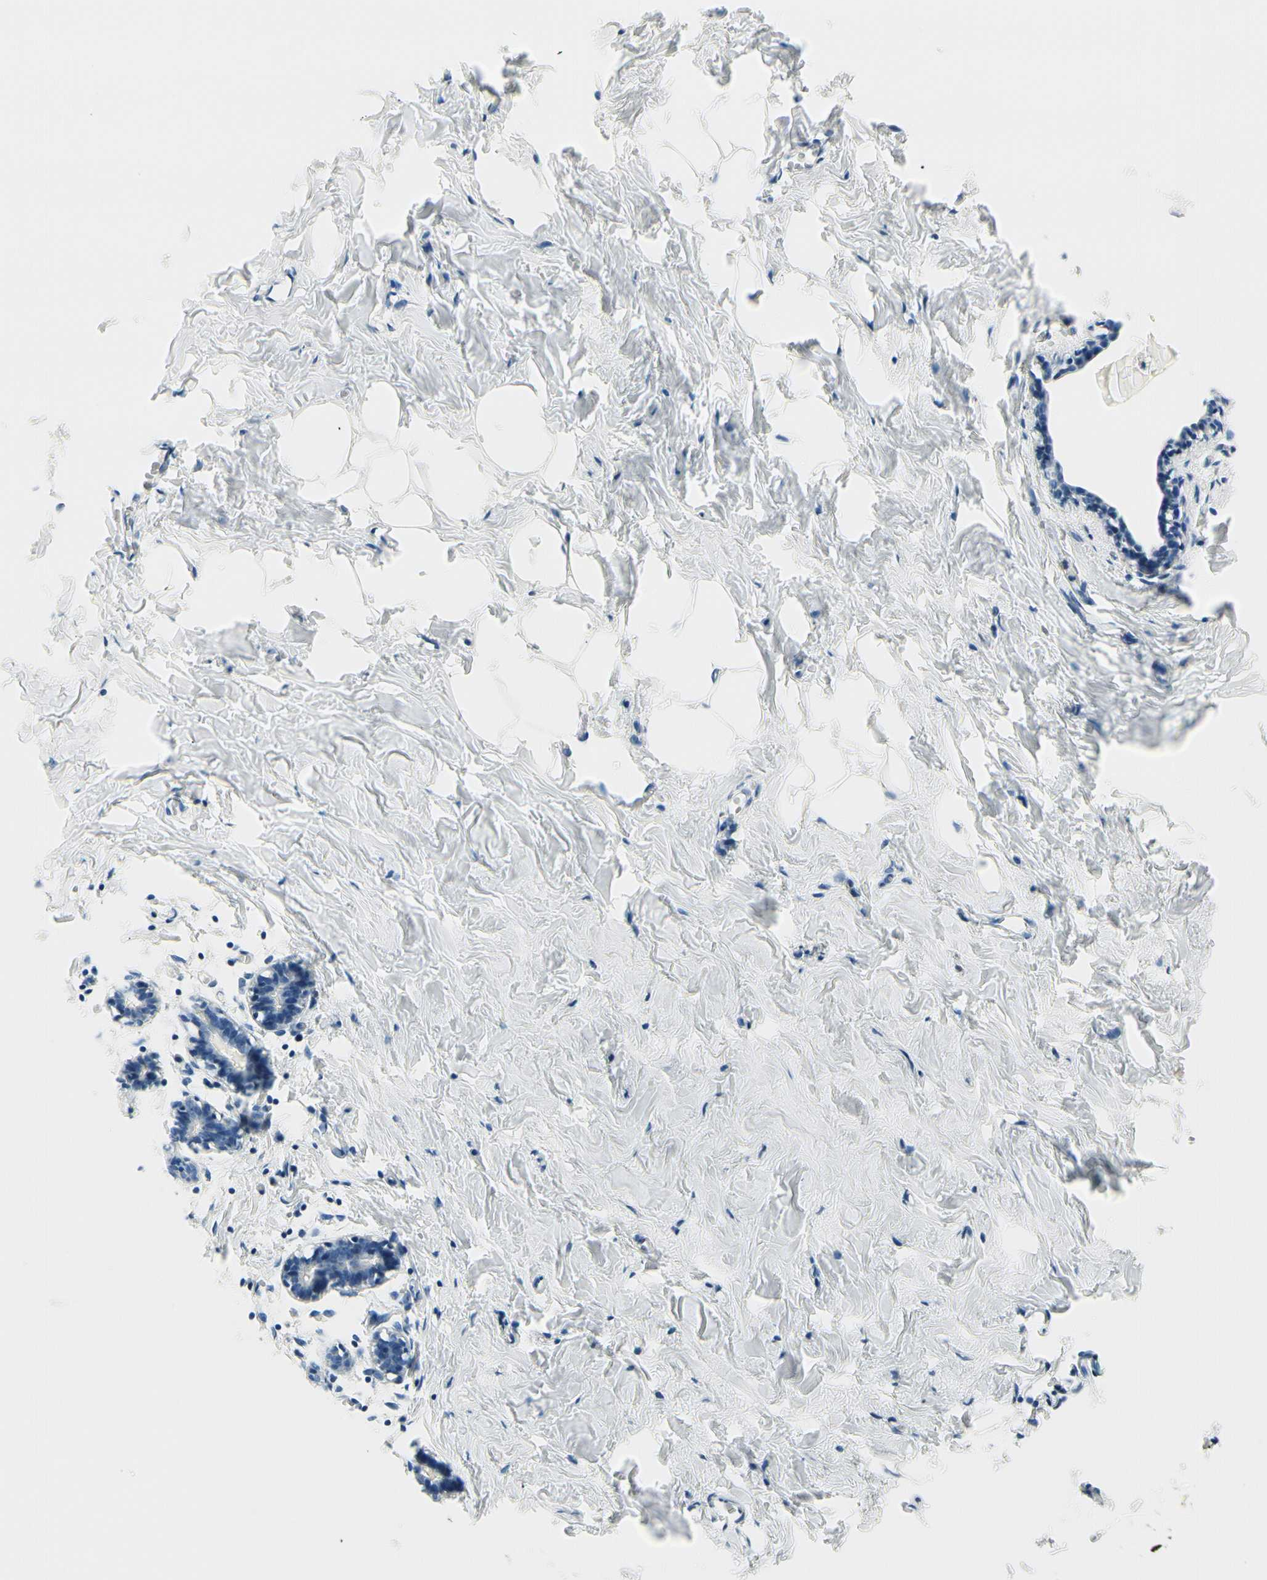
{"staining": {"intensity": "negative", "quantity": "none", "location": "none"}, "tissue": "breast", "cell_type": "Adipocytes", "image_type": "normal", "snomed": [{"axis": "morphology", "description": "Normal tissue, NOS"}, {"axis": "topography", "description": "Breast"}], "caption": "The IHC micrograph has no significant staining in adipocytes of breast.", "gene": "TJP1", "patient": {"sex": "female", "age": 27}}